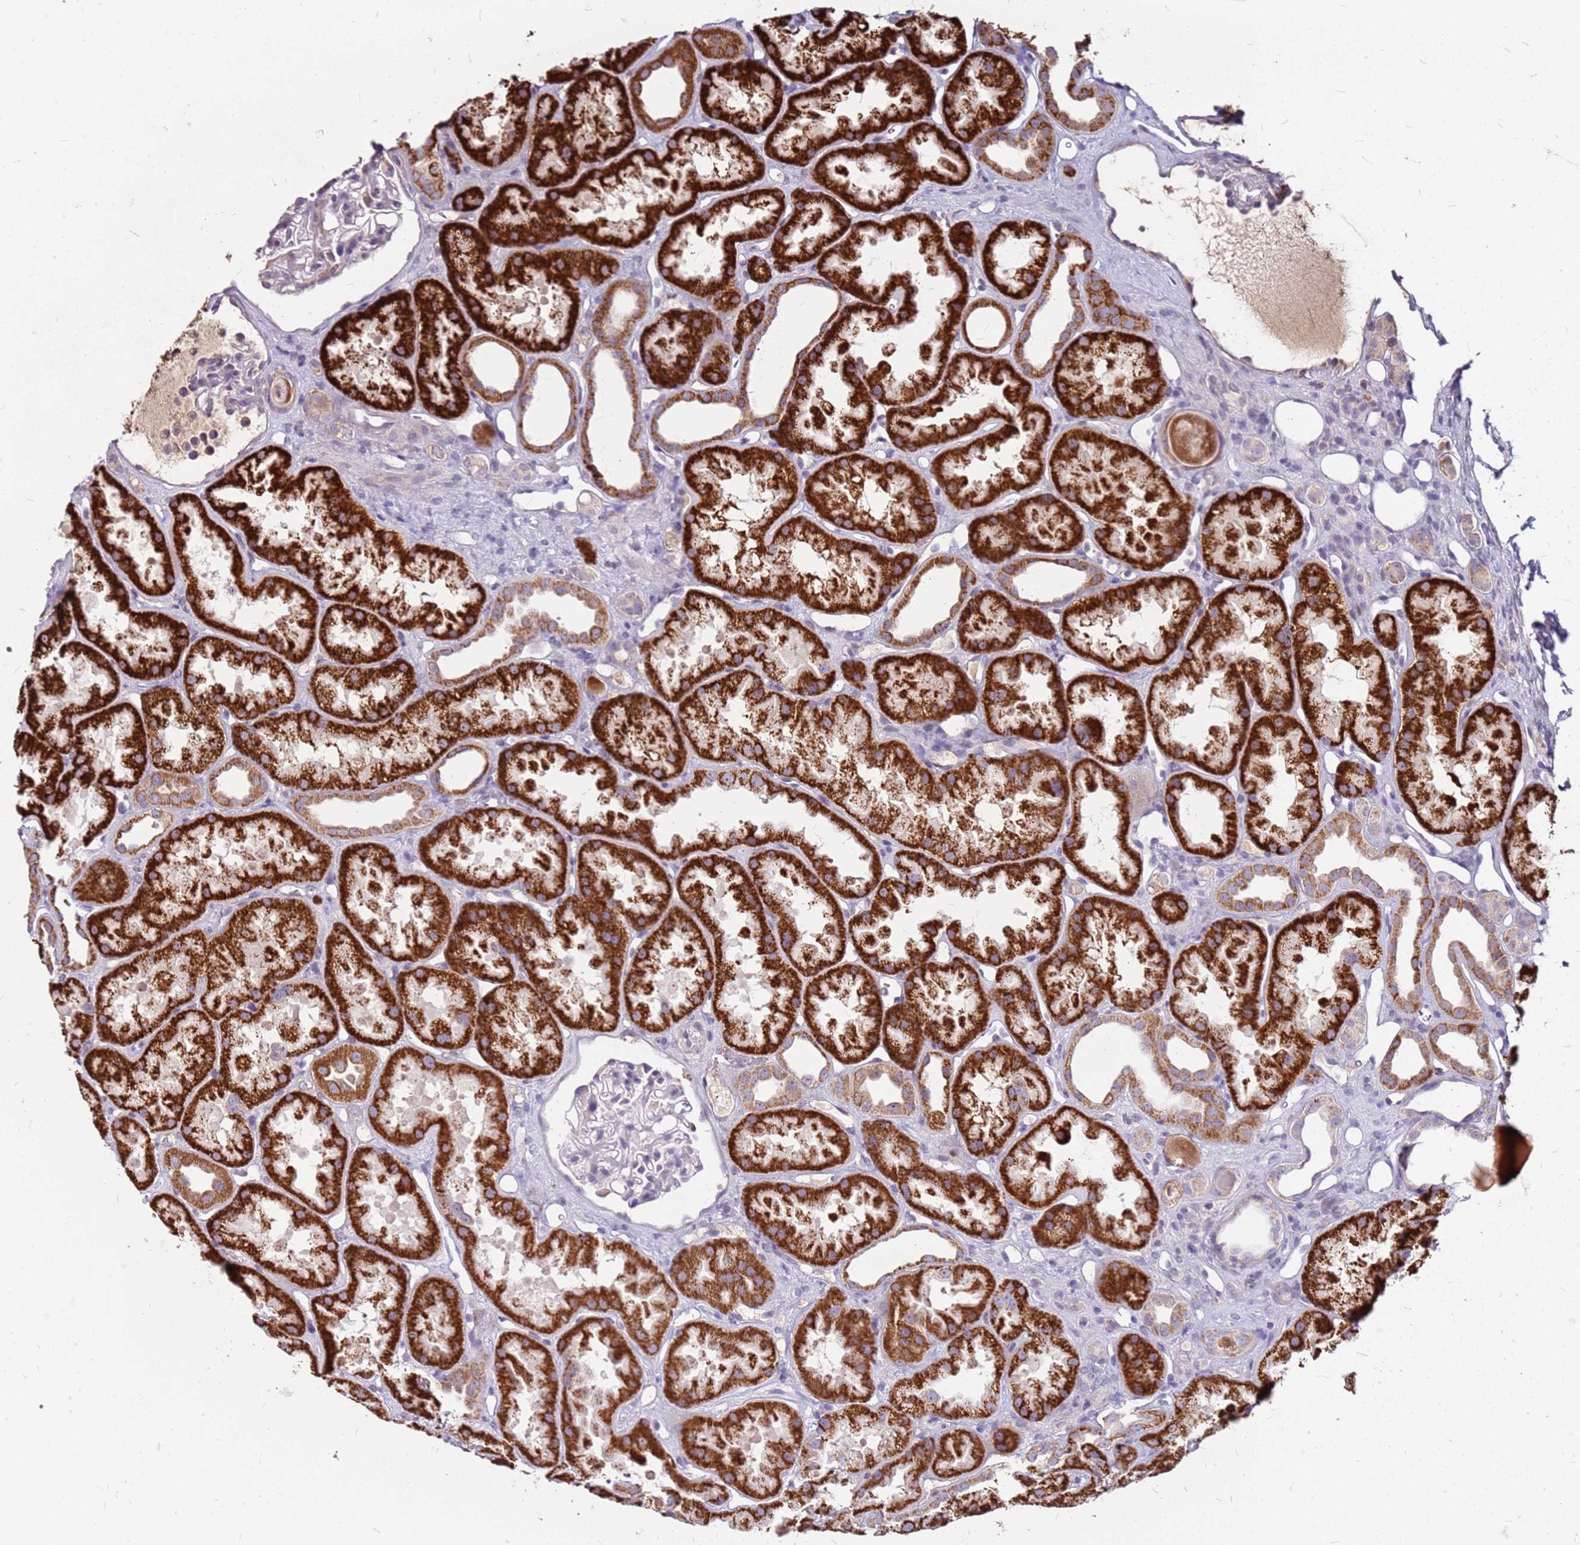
{"staining": {"intensity": "negative", "quantity": "none", "location": "none"}, "tissue": "kidney", "cell_type": "Cells in glomeruli", "image_type": "normal", "snomed": [{"axis": "morphology", "description": "Normal tissue, NOS"}, {"axis": "topography", "description": "Kidney"}], "caption": "IHC of benign human kidney shows no positivity in cells in glomeruli. Nuclei are stained in blue.", "gene": "DCDC2C", "patient": {"sex": "male", "age": 61}}